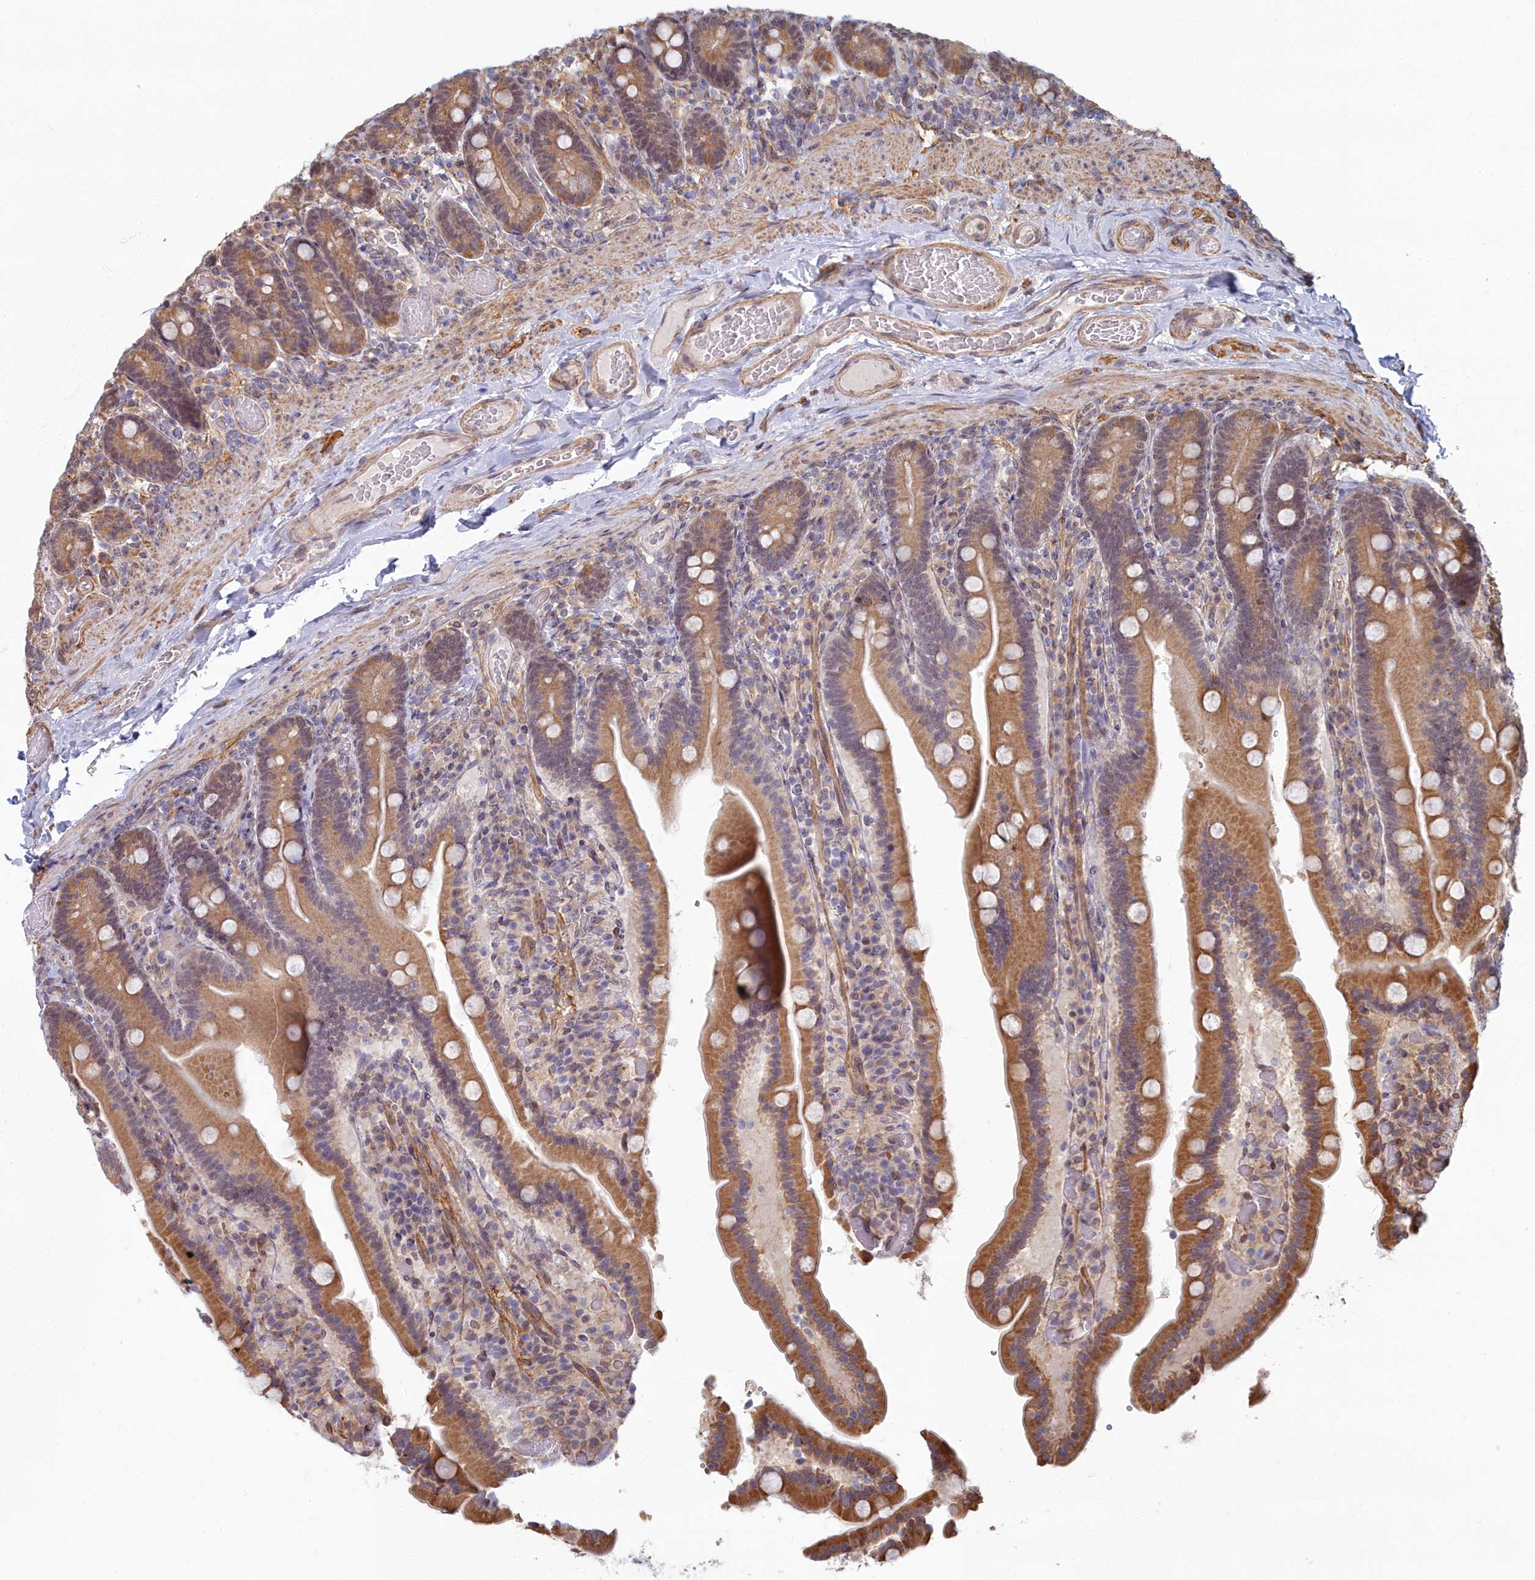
{"staining": {"intensity": "moderate", "quantity": ">75%", "location": "cytoplasmic/membranous"}, "tissue": "duodenum", "cell_type": "Glandular cells", "image_type": "normal", "snomed": [{"axis": "morphology", "description": "Normal tissue, NOS"}, {"axis": "topography", "description": "Duodenum"}], "caption": "An immunohistochemistry histopathology image of unremarkable tissue is shown. Protein staining in brown shows moderate cytoplasmic/membranous positivity in duodenum within glandular cells. (Stains: DAB in brown, nuclei in blue, Microscopy: brightfield microscopy at high magnification).", "gene": "MAK16", "patient": {"sex": "female", "age": 62}}